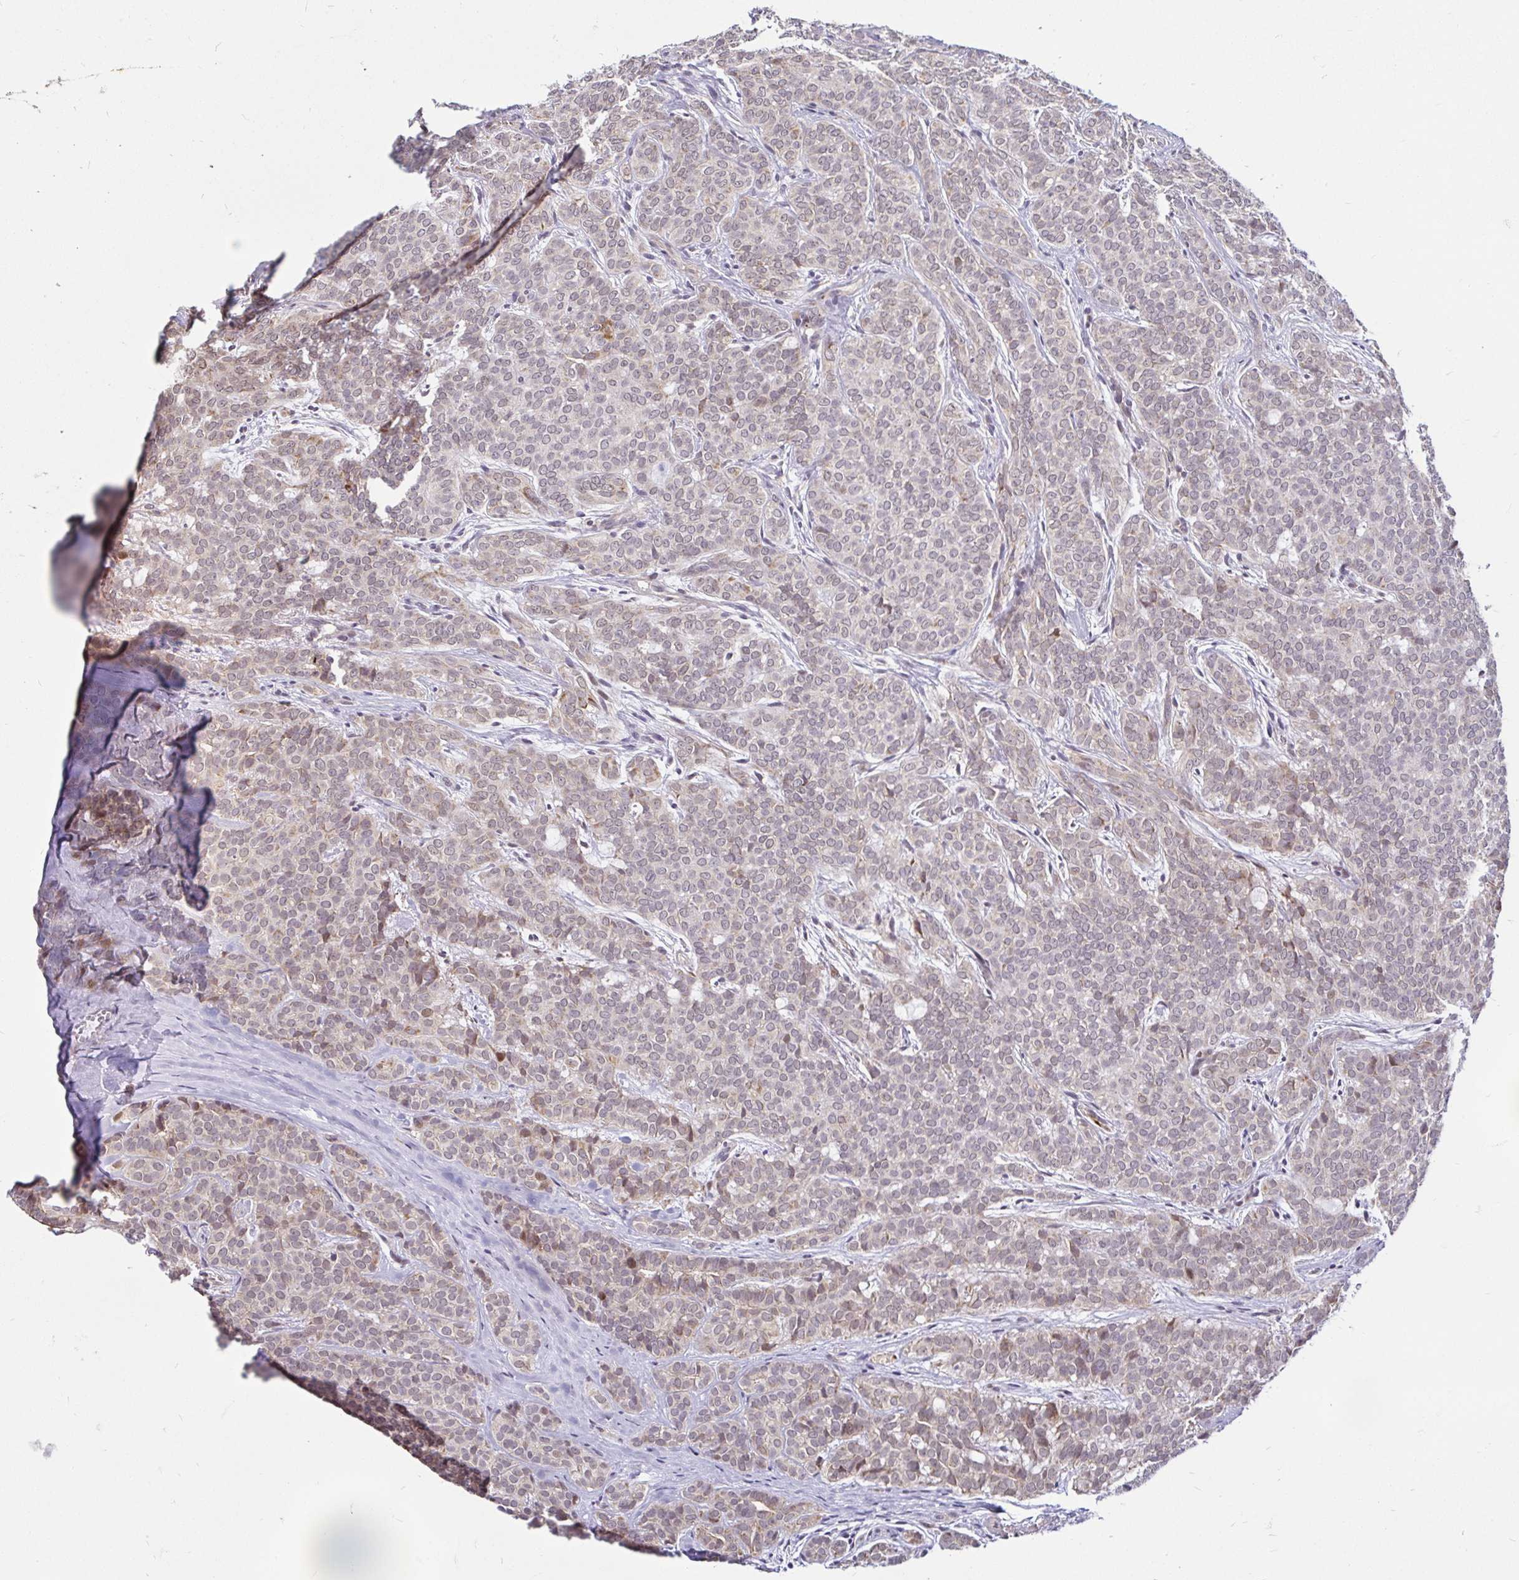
{"staining": {"intensity": "weak", "quantity": "25%-75%", "location": "cytoplasmic/membranous,nuclear"}, "tissue": "head and neck cancer", "cell_type": "Tumor cells", "image_type": "cancer", "snomed": [{"axis": "morphology", "description": "Normal tissue, NOS"}, {"axis": "morphology", "description": "Adenocarcinoma, NOS"}, {"axis": "topography", "description": "Oral tissue"}, {"axis": "topography", "description": "Head-Neck"}], "caption": "Brown immunohistochemical staining in head and neck cancer reveals weak cytoplasmic/membranous and nuclear staining in about 25%-75% of tumor cells.", "gene": "TIMM50", "patient": {"sex": "female", "age": 57}}